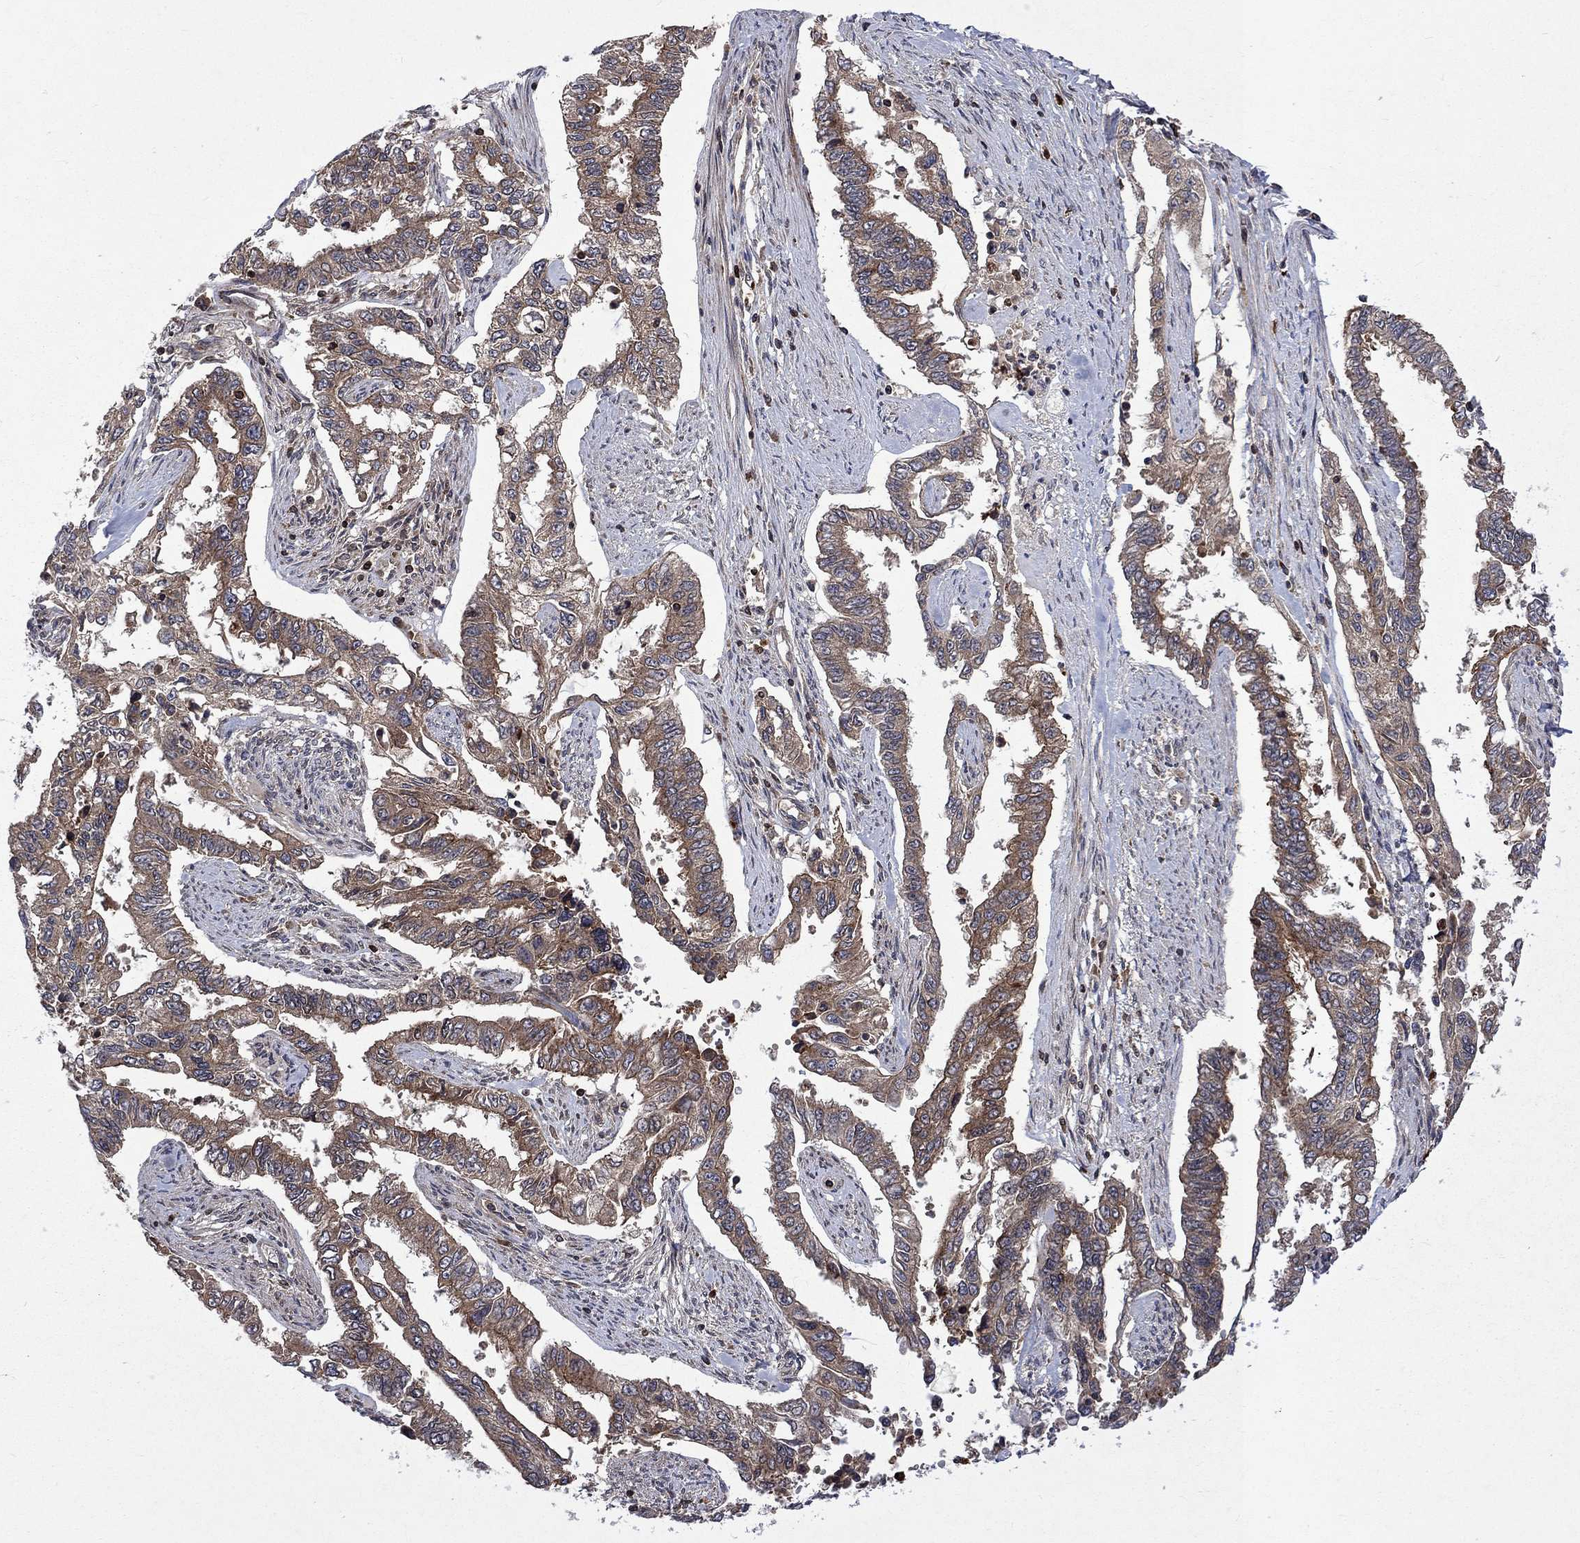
{"staining": {"intensity": "weak", "quantity": ">75%", "location": "cytoplasmic/membranous"}, "tissue": "endometrial cancer", "cell_type": "Tumor cells", "image_type": "cancer", "snomed": [{"axis": "morphology", "description": "Adenocarcinoma, NOS"}, {"axis": "topography", "description": "Uterus"}], "caption": "About >75% of tumor cells in human endometrial cancer (adenocarcinoma) display weak cytoplasmic/membranous protein expression as visualized by brown immunohistochemical staining.", "gene": "TMEM33", "patient": {"sex": "female", "age": 59}}